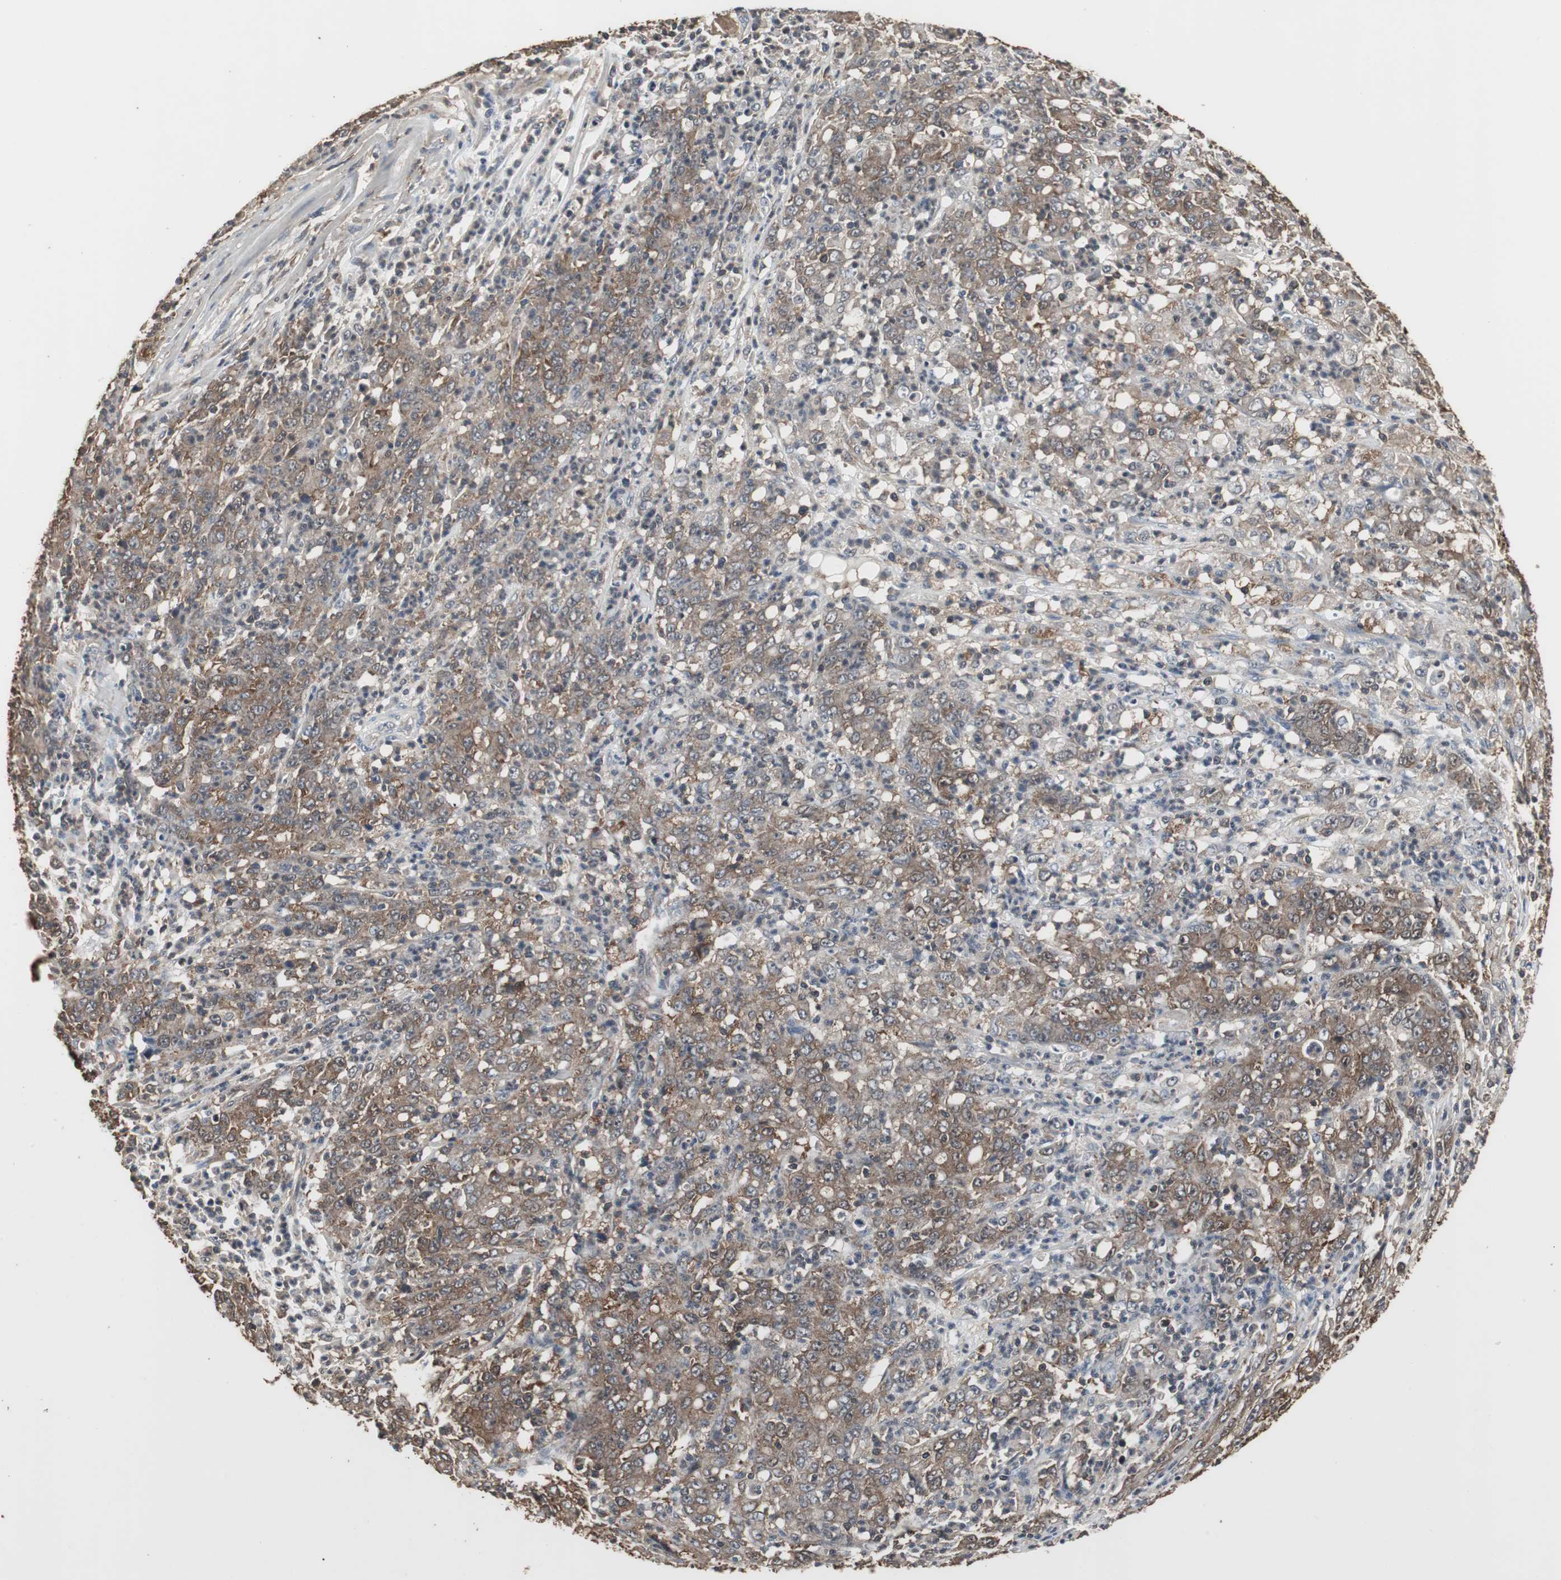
{"staining": {"intensity": "moderate", "quantity": ">75%", "location": "cytoplasmic/membranous"}, "tissue": "stomach cancer", "cell_type": "Tumor cells", "image_type": "cancer", "snomed": [{"axis": "morphology", "description": "Adenocarcinoma, NOS"}, {"axis": "topography", "description": "Stomach, lower"}], "caption": "This photomicrograph exhibits immunohistochemistry staining of human adenocarcinoma (stomach), with medium moderate cytoplasmic/membranous positivity in about >75% of tumor cells.", "gene": "HPRT1", "patient": {"sex": "female", "age": 71}}